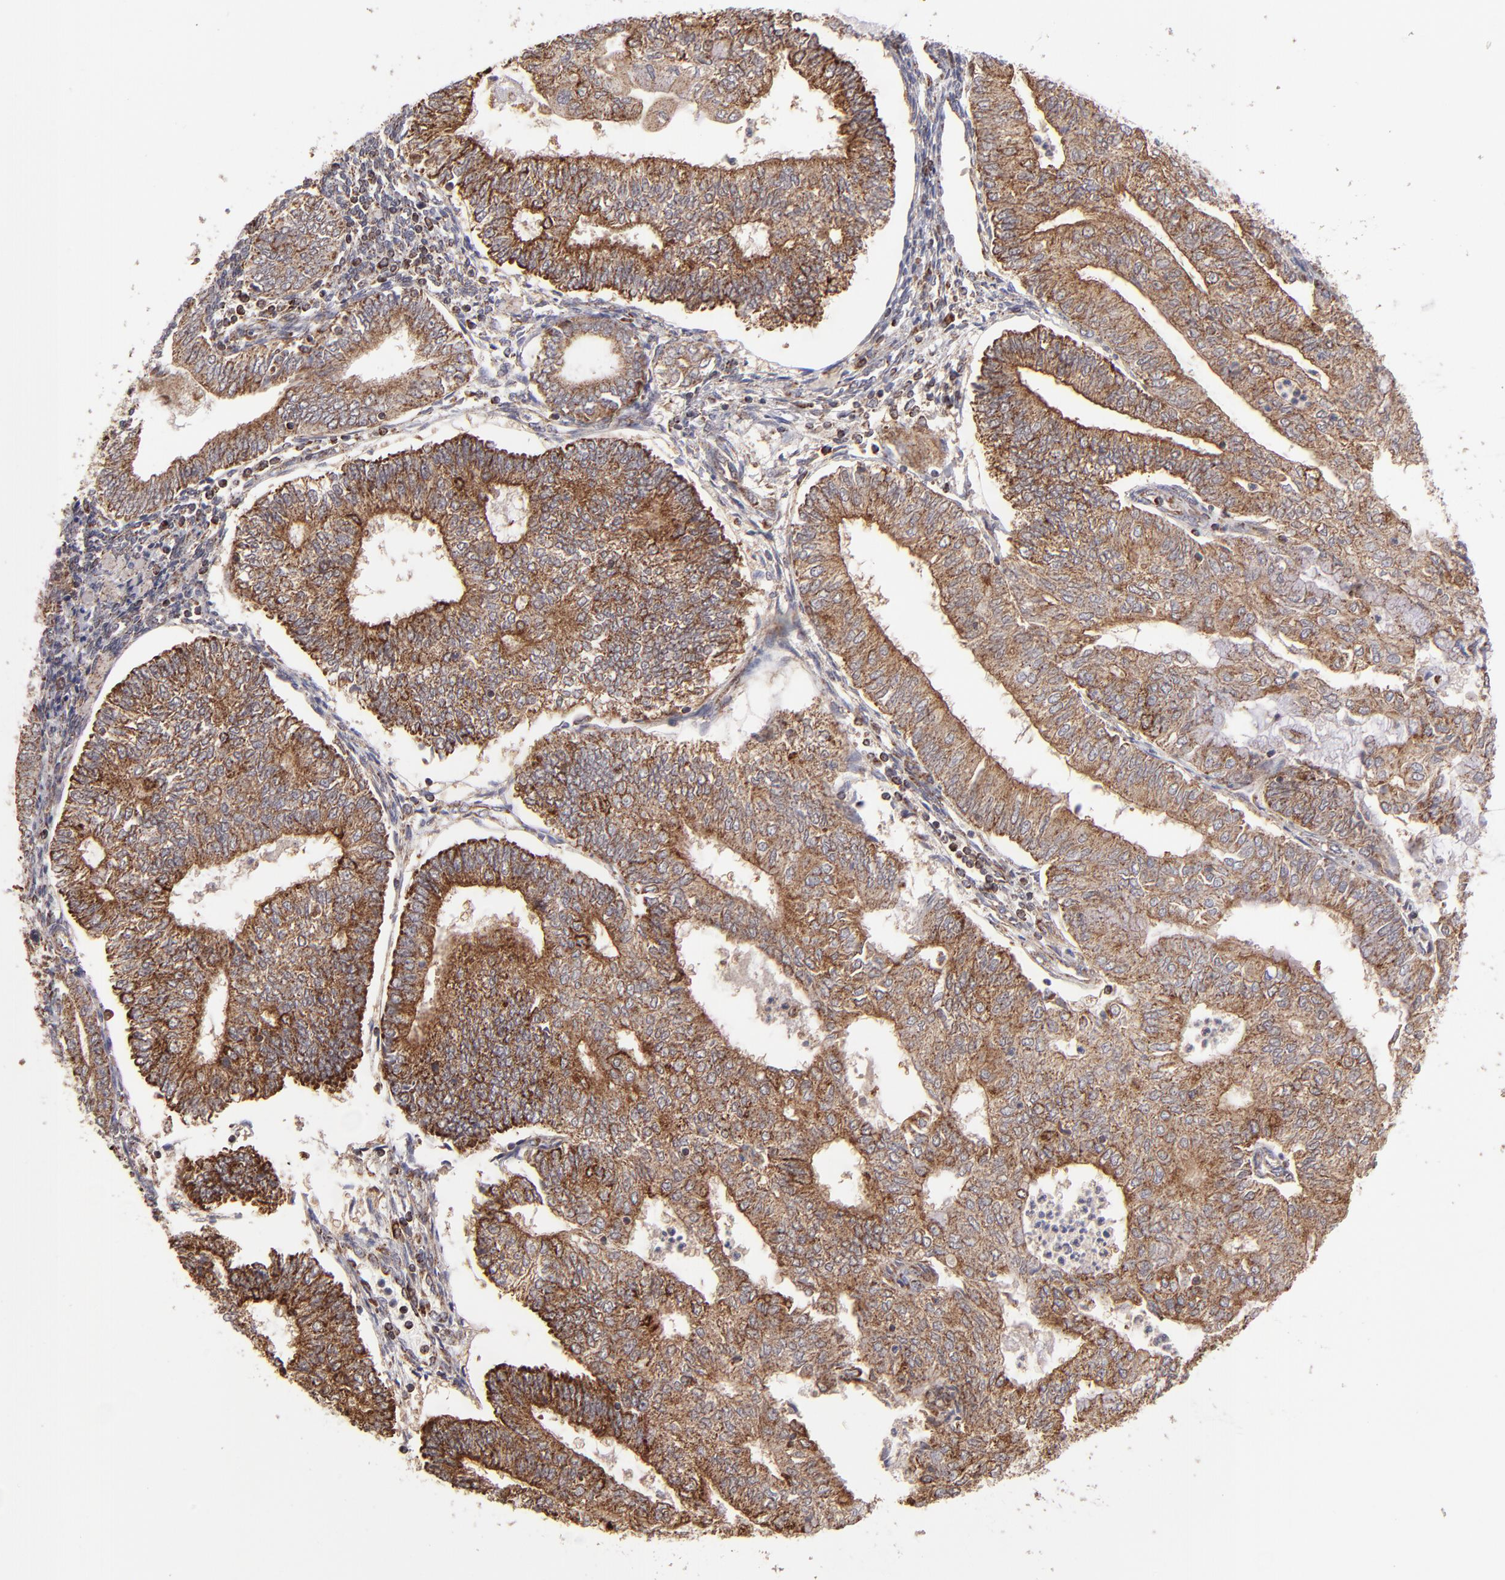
{"staining": {"intensity": "moderate", "quantity": ">75%", "location": "cytoplasmic/membranous"}, "tissue": "endometrial cancer", "cell_type": "Tumor cells", "image_type": "cancer", "snomed": [{"axis": "morphology", "description": "Adenocarcinoma, NOS"}, {"axis": "topography", "description": "Endometrium"}], "caption": "Moderate cytoplasmic/membranous protein staining is appreciated in about >75% of tumor cells in endometrial cancer. The protein of interest is shown in brown color, while the nuclei are stained blue.", "gene": "SLC15A1", "patient": {"sex": "female", "age": 59}}